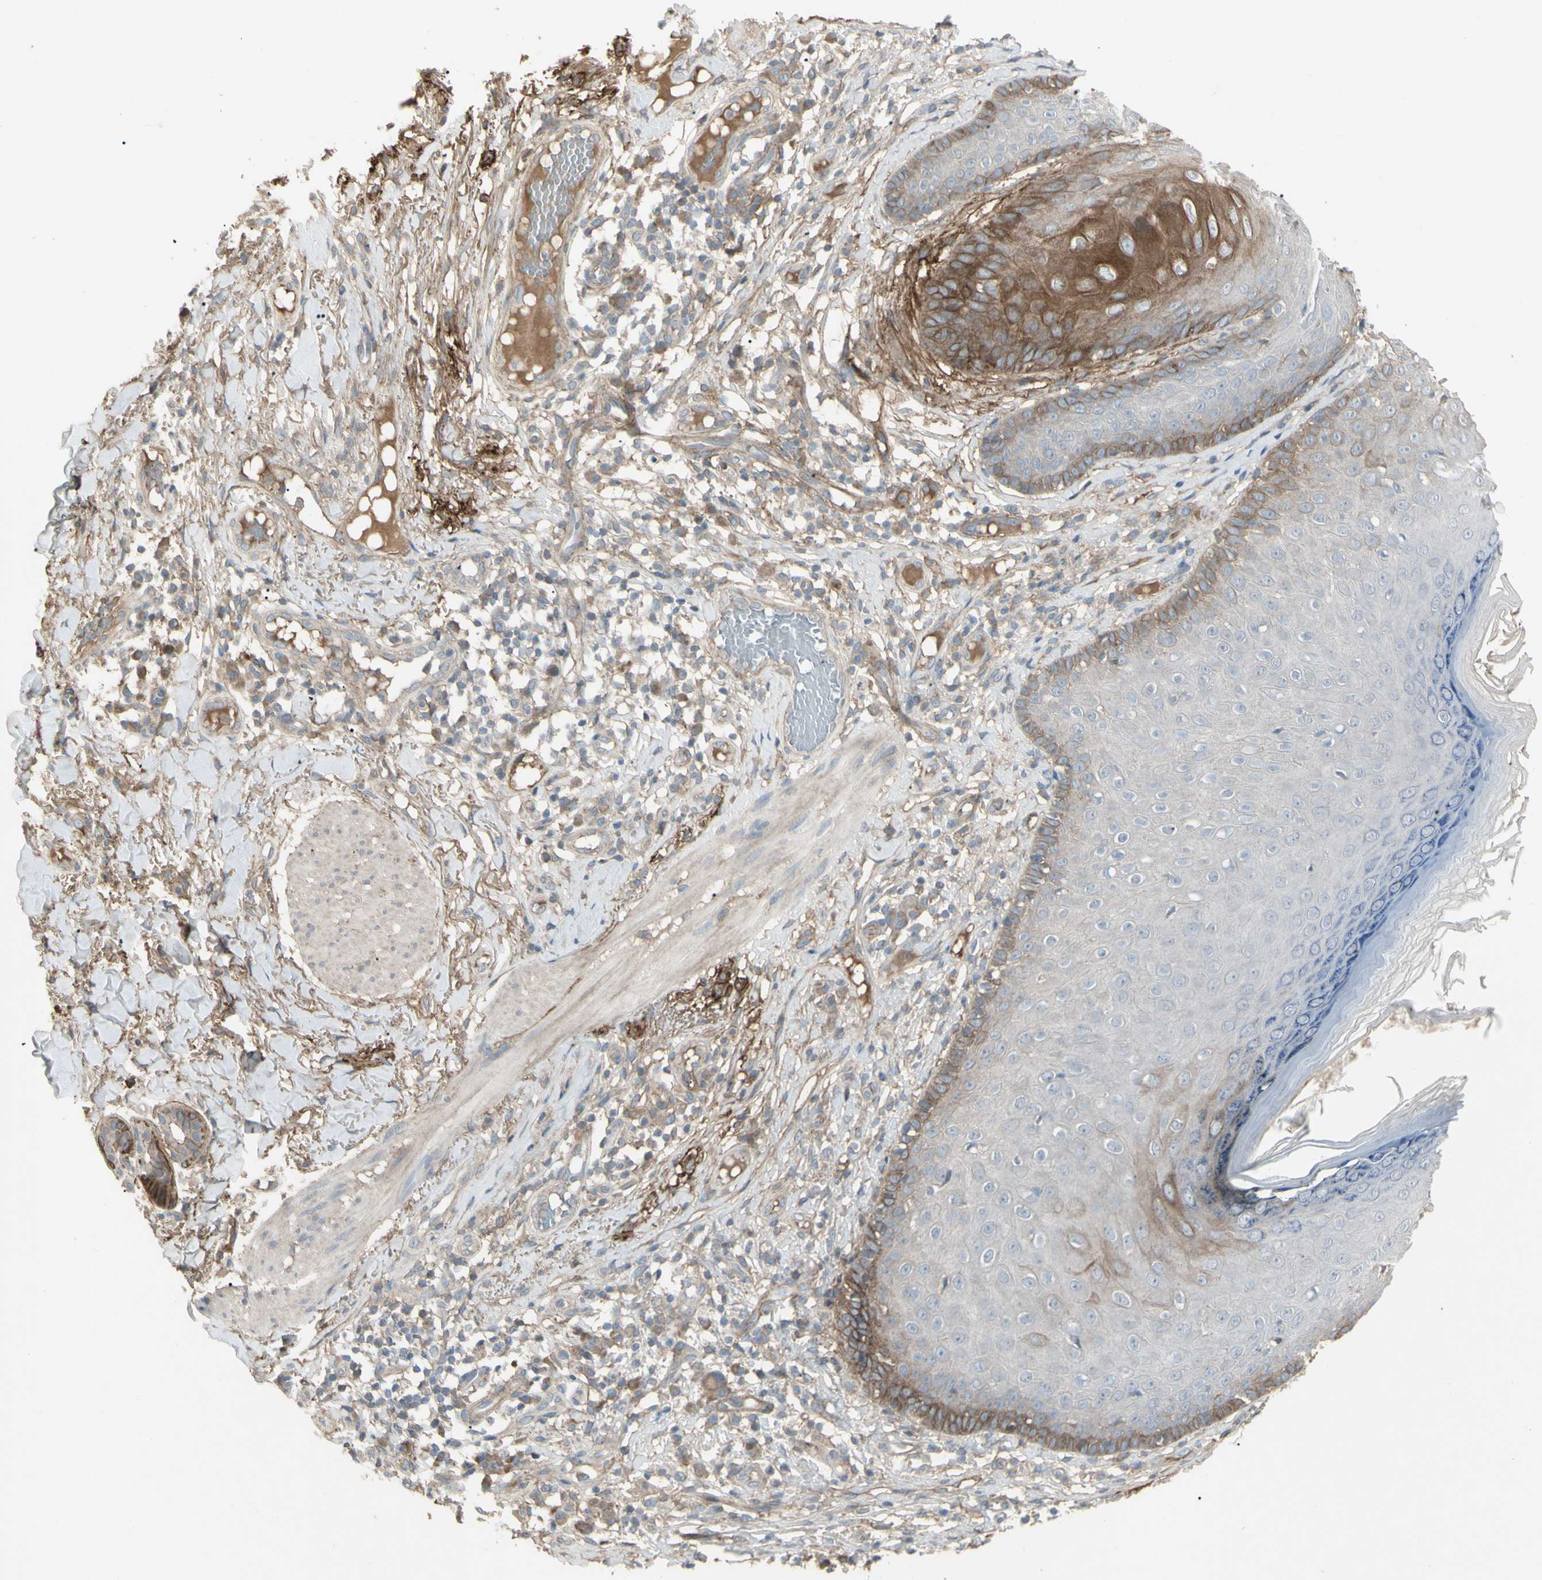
{"staining": {"intensity": "moderate", "quantity": "<25%", "location": "cytoplasmic/membranous"}, "tissue": "skin cancer", "cell_type": "Tumor cells", "image_type": "cancer", "snomed": [{"axis": "morphology", "description": "Normal tissue, NOS"}, {"axis": "morphology", "description": "Basal cell carcinoma"}, {"axis": "topography", "description": "Skin"}], "caption": "Human basal cell carcinoma (skin) stained with a brown dye shows moderate cytoplasmic/membranous positive expression in approximately <25% of tumor cells.", "gene": "CD276", "patient": {"sex": "male", "age": 52}}